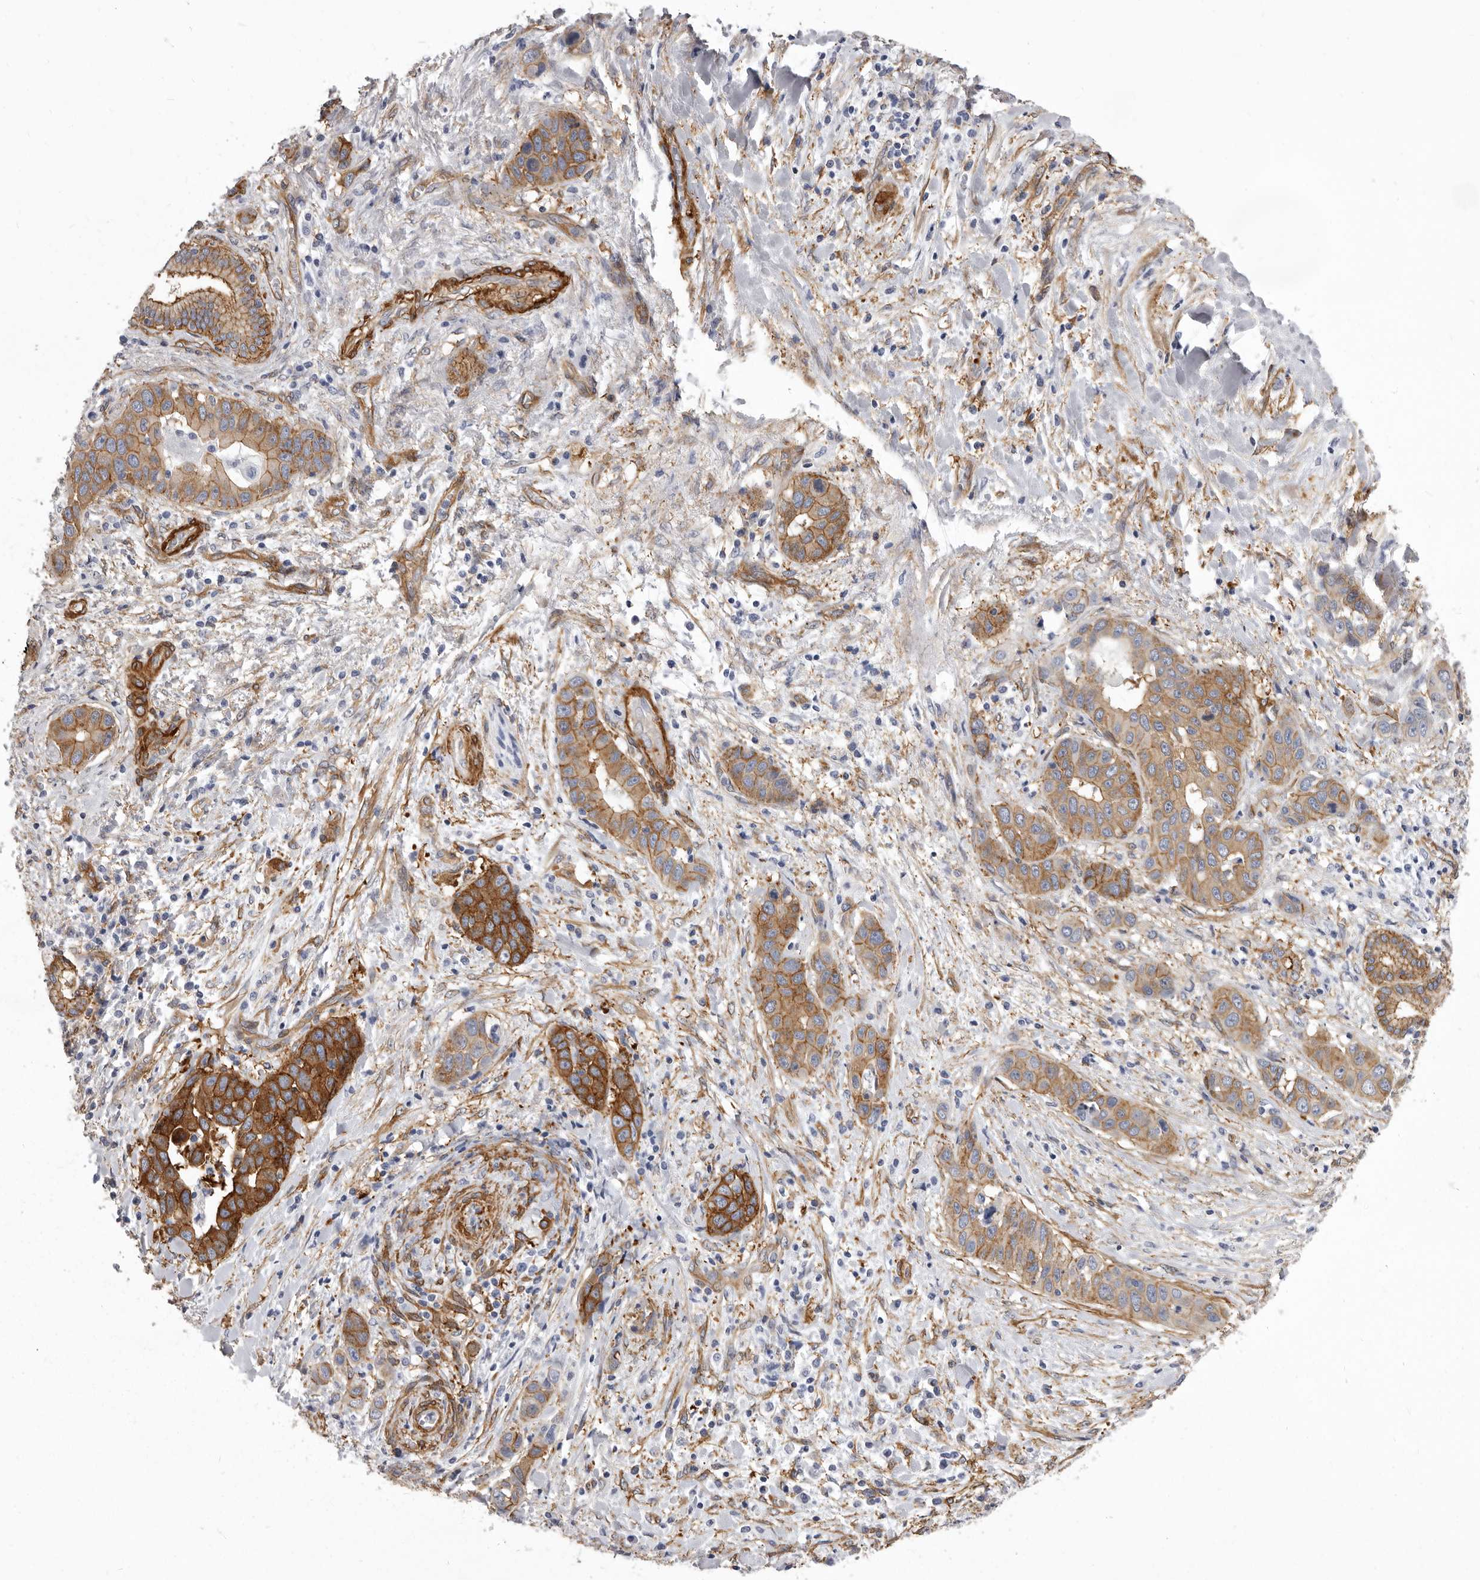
{"staining": {"intensity": "moderate", "quantity": "25%-75%", "location": "cytoplasmic/membranous"}, "tissue": "liver cancer", "cell_type": "Tumor cells", "image_type": "cancer", "snomed": [{"axis": "morphology", "description": "Cholangiocarcinoma"}, {"axis": "topography", "description": "Liver"}], "caption": "Immunohistochemical staining of liver cancer displays medium levels of moderate cytoplasmic/membranous protein positivity in approximately 25%-75% of tumor cells.", "gene": "ENAH", "patient": {"sex": "female", "age": 52}}